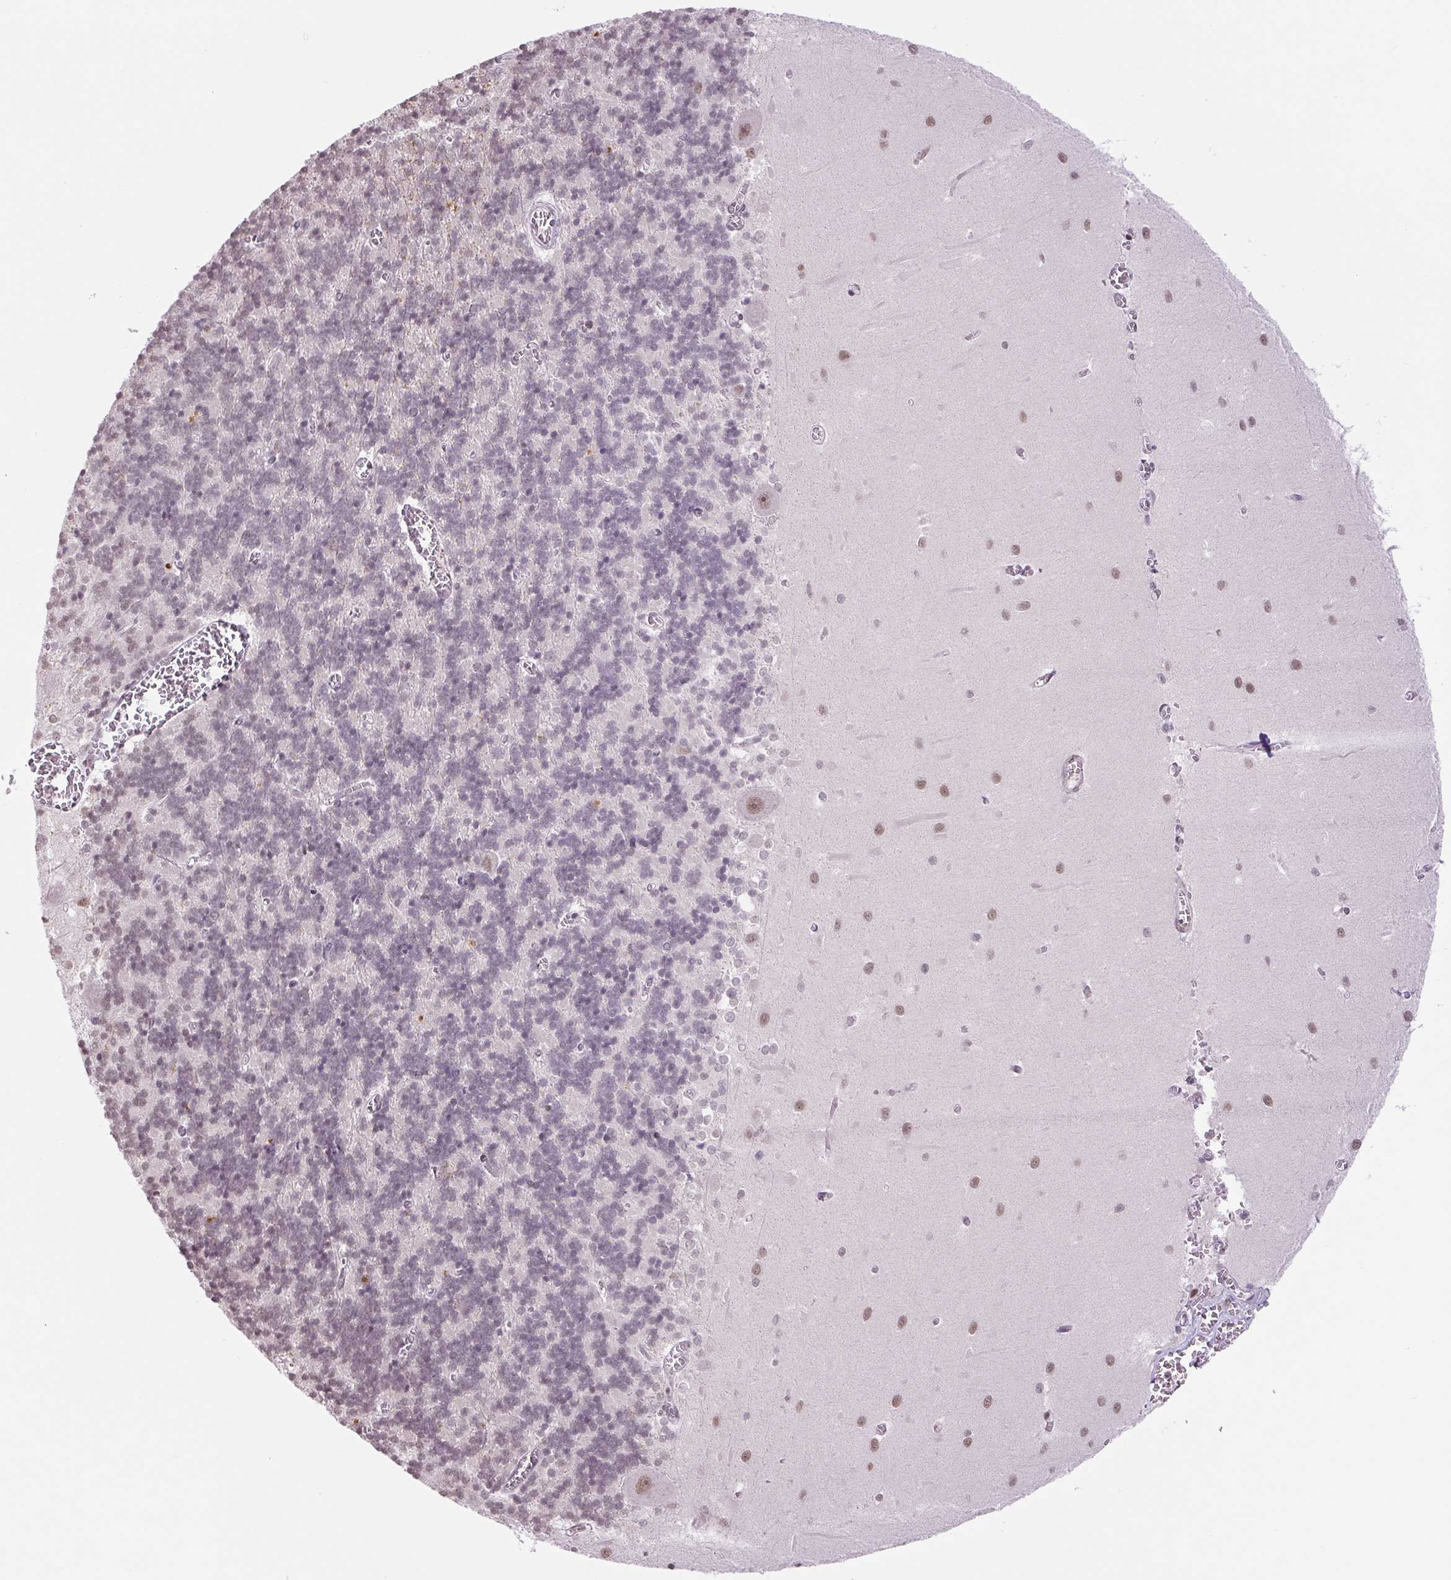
{"staining": {"intensity": "moderate", "quantity": "<25%", "location": "nuclear"}, "tissue": "cerebellum", "cell_type": "Cells in granular layer", "image_type": "normal", "snomed": [{"axis": "morphology", "description": "Normal tissue, NOS"}, {"axis": "topography", "description": "Cerebellum"}], "caption": "Moderate nuclear staining is present in about <25% of cells in granular layer in normal cerebellum.", "gene": "TCFL5", "patient": {"sex": "male", "age": 37}}